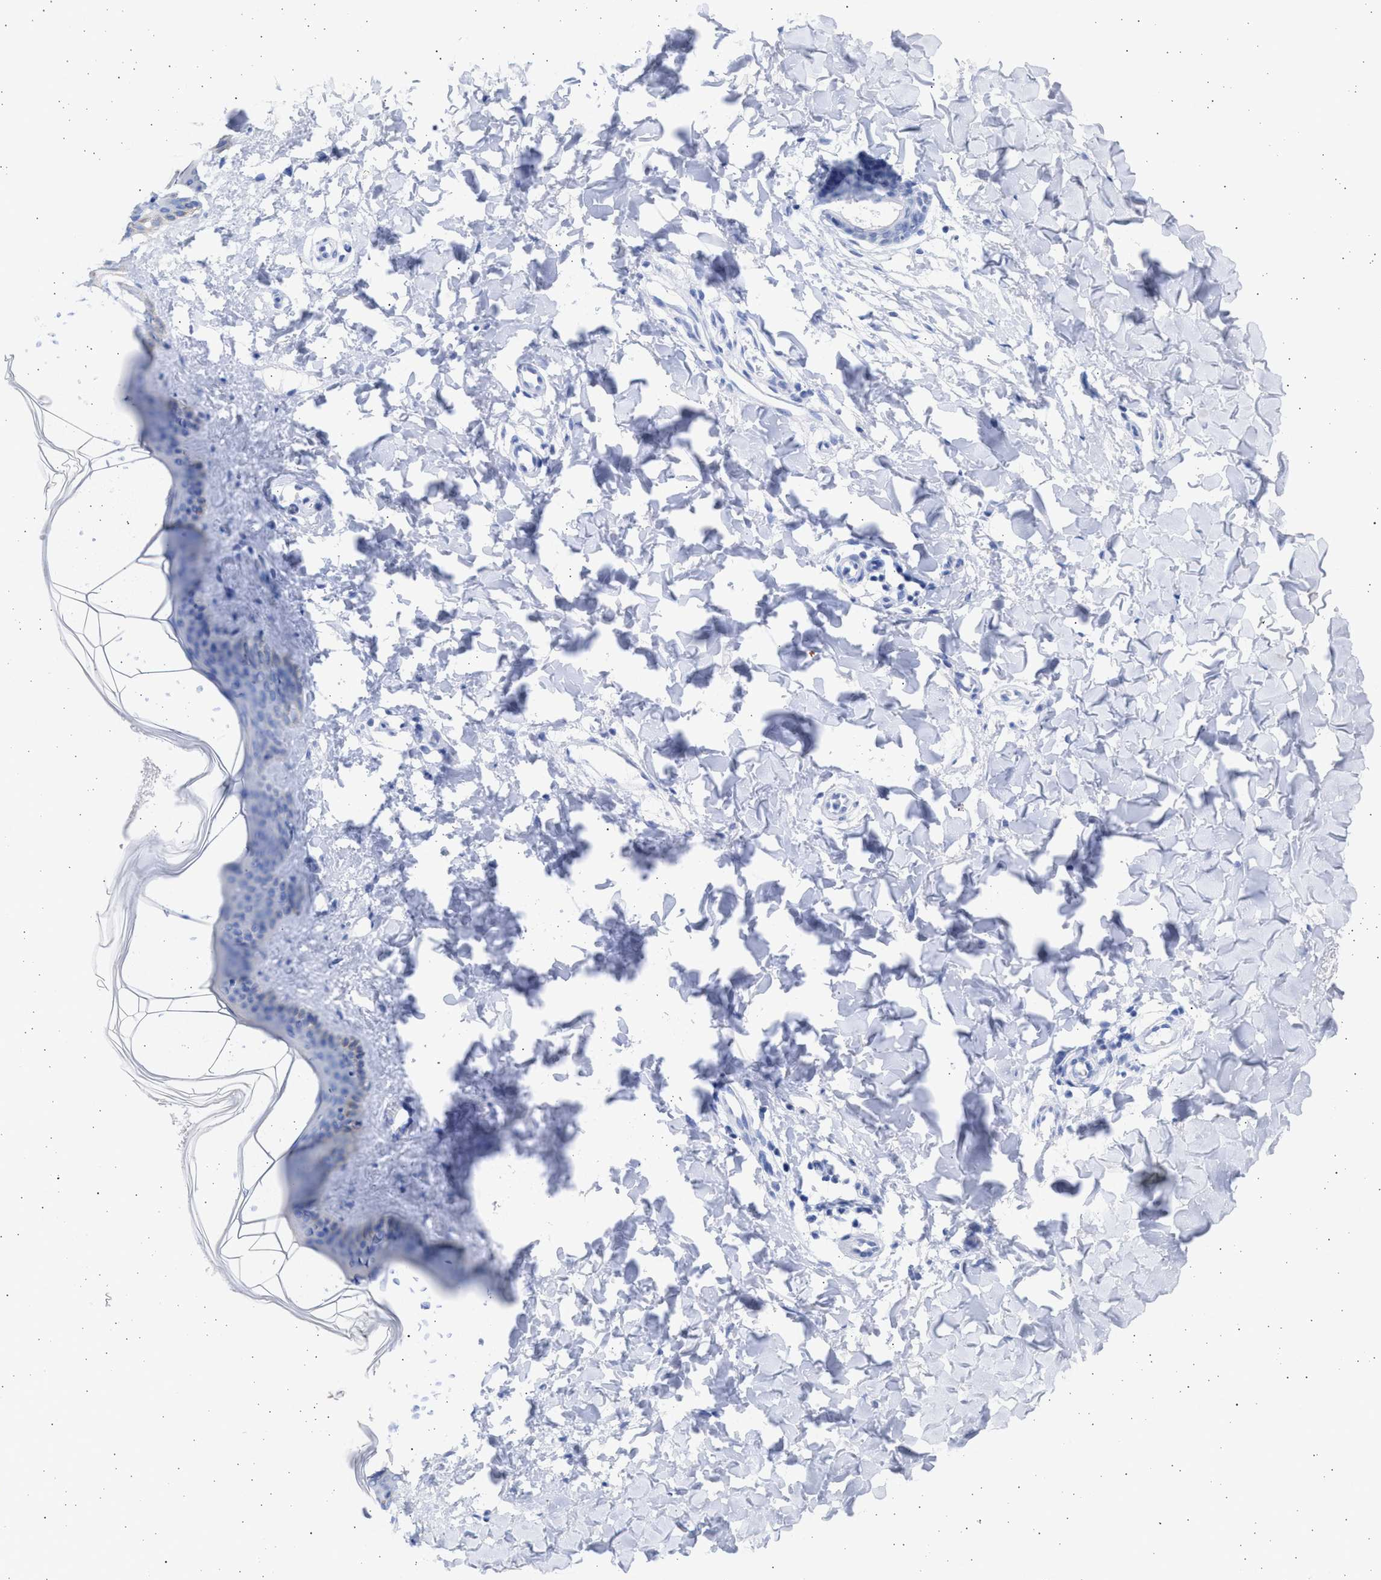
{"staining": {"intensity": "negative", "quantity": "none", "location": "none"}, "tissue": "skin", "cell_type": "Fibroblasts", "image_type": "normal", "snomed": [{"axis": "morphology", "description": "Normal tissue, NOS"}, {"axis": "topography", "description": "Skin"}], "caption": "This is an immunohistochemistry (IHC) histopathology image of unremarkable skin. There is no expression in fibroblasts.", "gene": "ALDOC", "patient": {"sex": "female", "age": 17}}